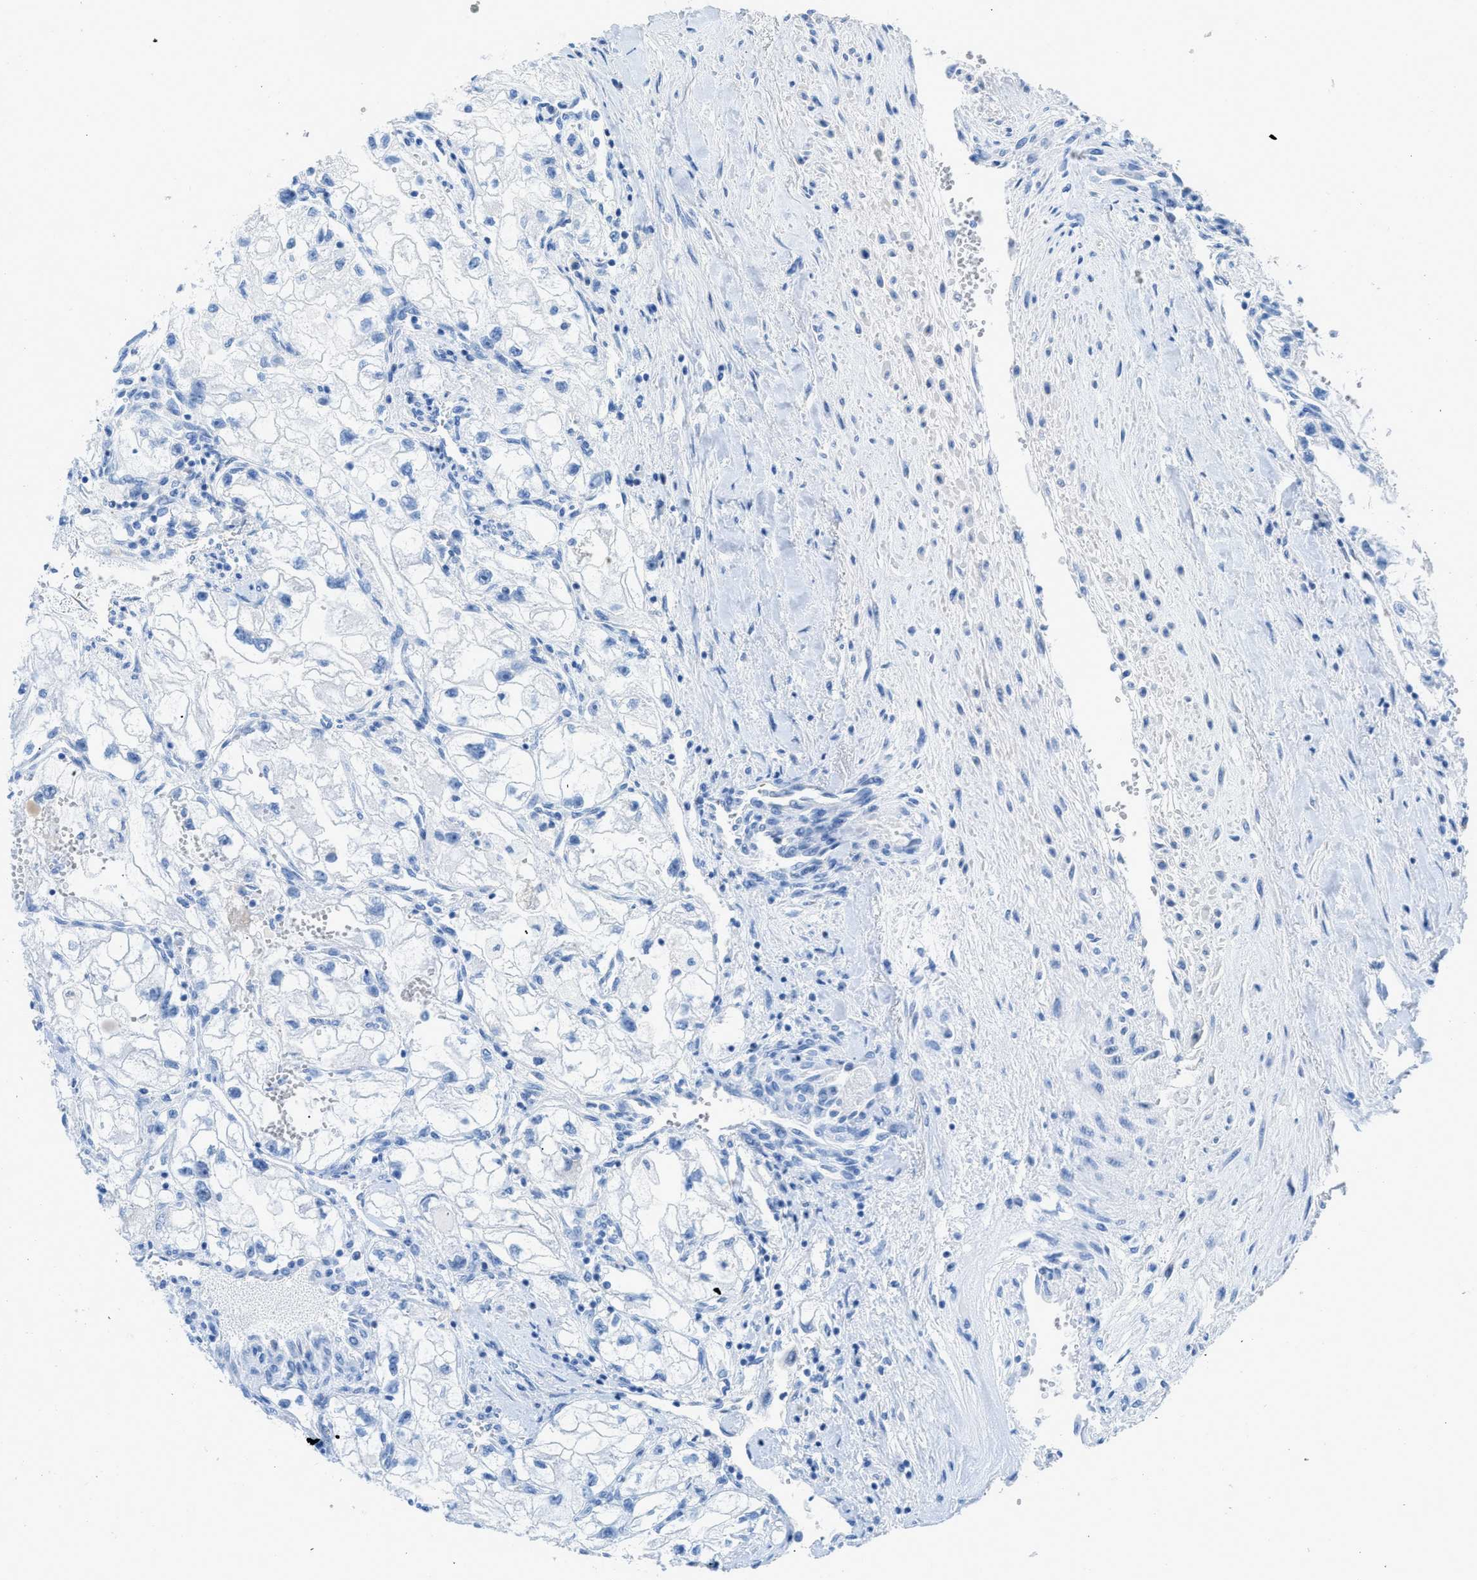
{"staining": {"intensity": "negative", "quantity": "none", "location": "none"}, "tissue": "renal cancer", "cell_type": "Tumor cells", "image_type": "cancer", "snomed": [{"axis": "morphology", "description": "Adenocarcinoma, NOS"}, {"axis": "topography", "description": "Kidney"}], "caption": "An immunohistochemistry (IHC) photomicrograph of renal cancer (adenocarcinoma) is shown. There is no staining in tumor cells of renal cancer (adenocarcinoma). (DAB (3,3'-diaminobenzidine) IHC, high magnification).", "gene": "TCL1A", "patient": {"sex": "female", "age": 70}}